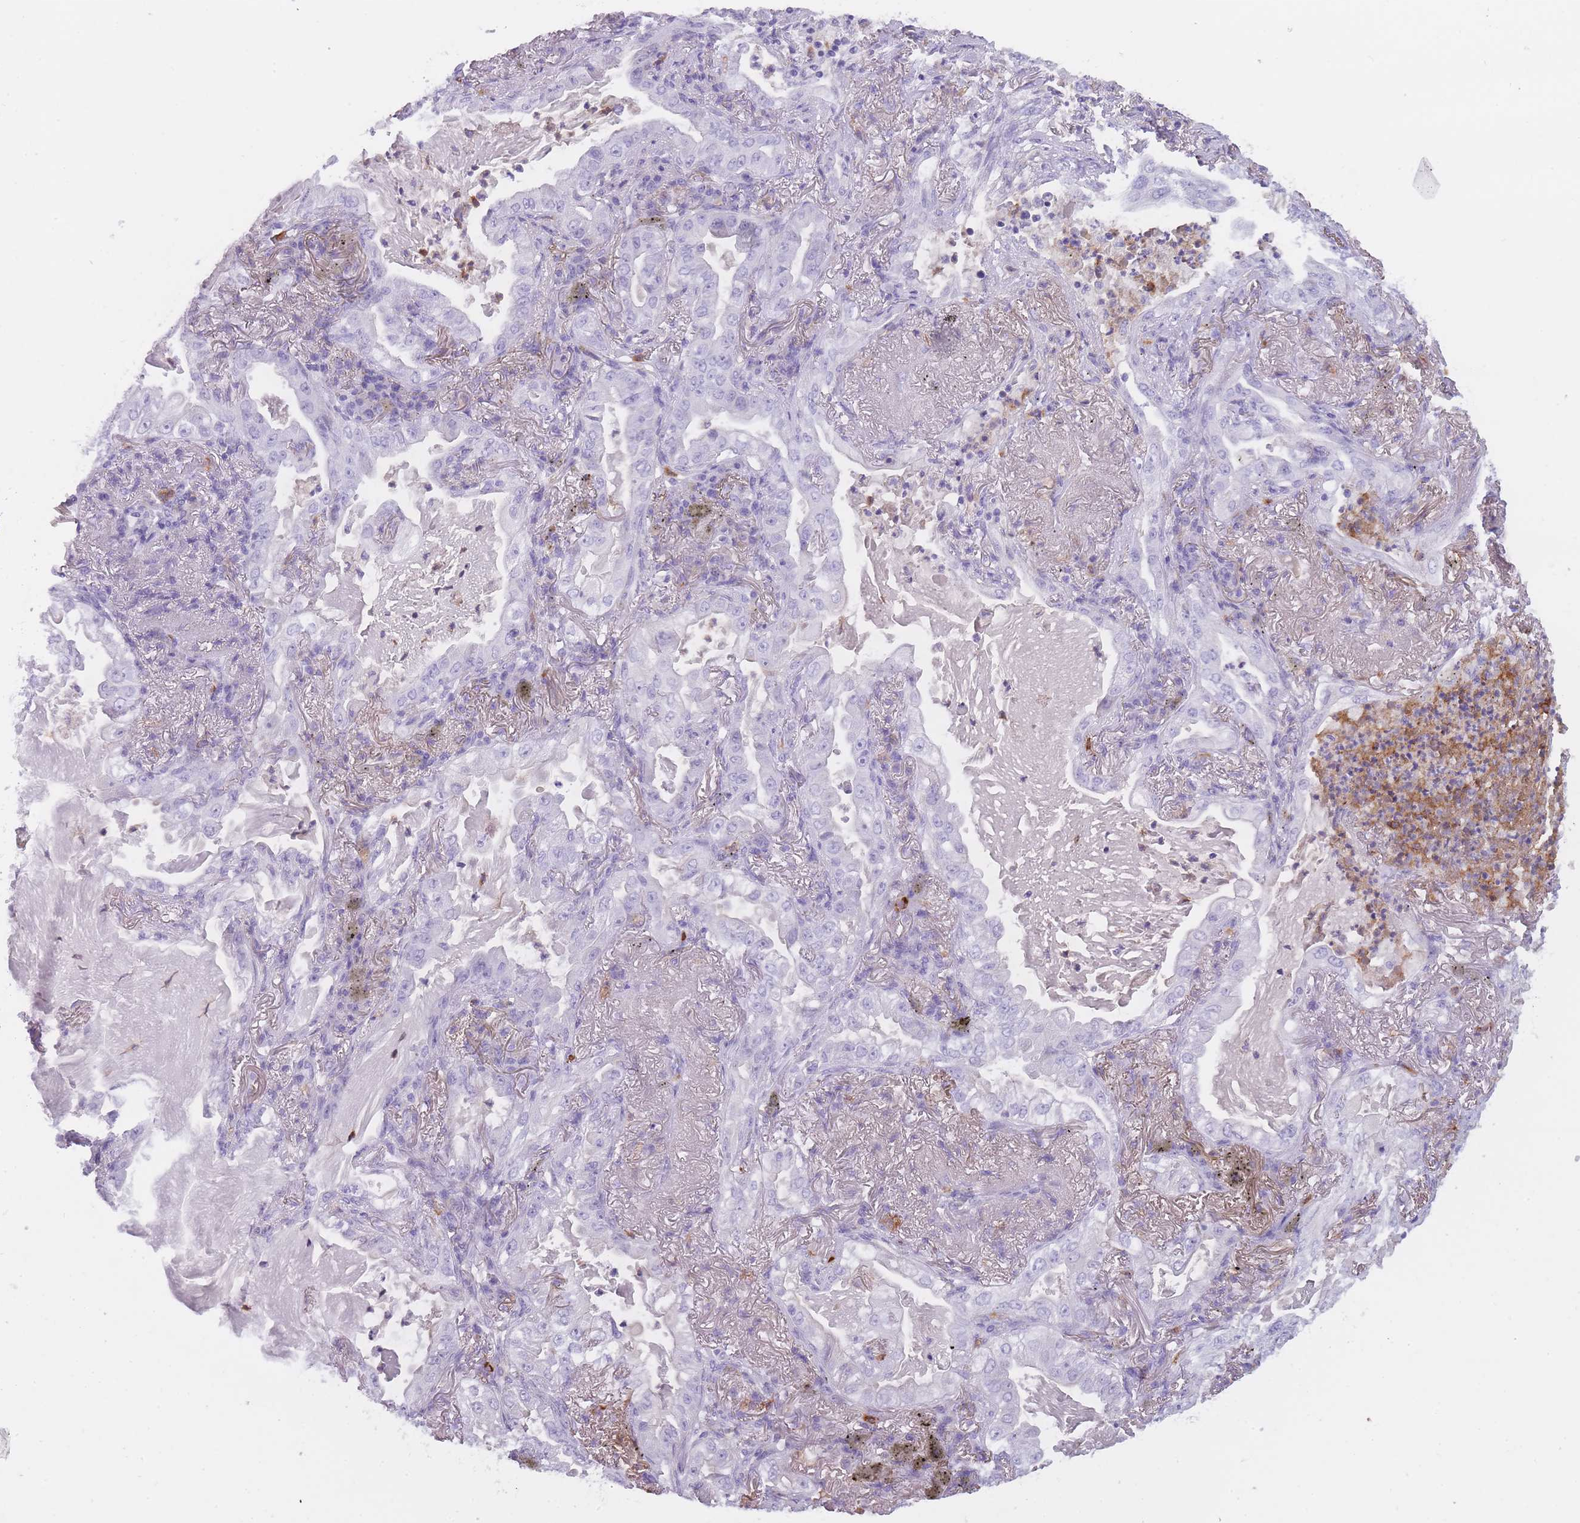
{"staining": {"intensity": "negative", "quantity": "none", "location": "none"}, "tissue": "lung cancer", "cell_type": "Tumor cells", "image_type": "cancer", "snomed": [{"axis": "morphology", "description": "Adenocarcinoma, NOS"}, {"axis": "topography", "description": "Lung"}], "caption": "A photomicrograph of lung cancer (adenocarcinoma) stained for a protein reveals no brown staining in tumor cells. (Brightfield microscopy of DAB immunohistochemistry at high magnification).", "gene": "CR1L", "patient": {"sex": "female", "age": 73}}